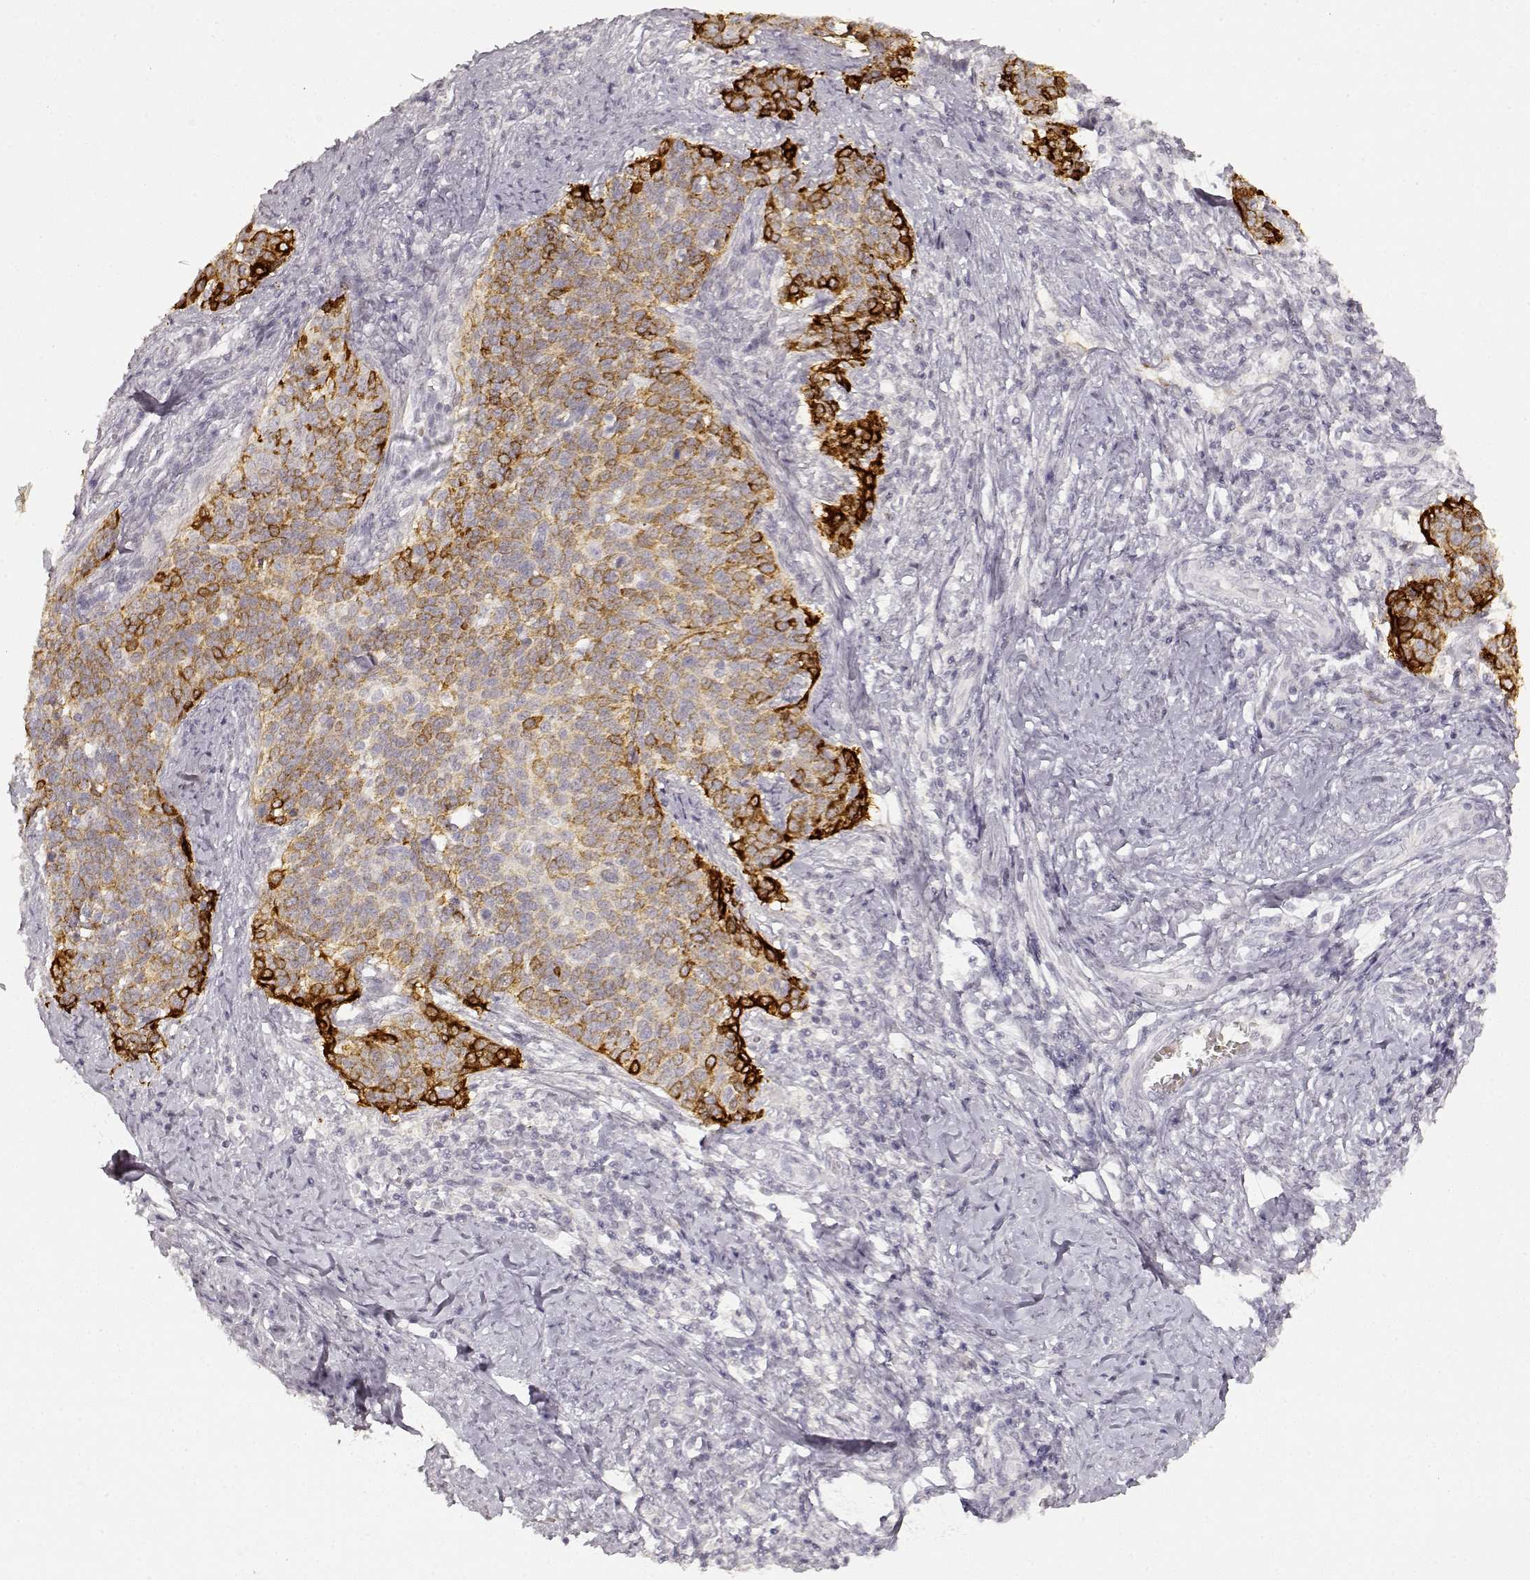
{"staining": {"intensity": "strong", "quantity": "<25%", "location": "cytoplasmic/membranous"}, "tissue": "cervical cancer", "cell_type": "Tumor cells", "image_type": "cancer", "snomed": [{"axis": "morphology", "description": "Squamous cell carcinoma, NOS"}, {"axis": "topography", "description": "Cervix"}], "caption": "High-power microscopy captured an IHC histopathology image of squamous cell carcinoma (cervical), revealing strong cytoplasmic/membranous positivity in approximately <25% of tumor cells.", "gene": "LAMC2", "patient": {"sex": "female", "age": 39}}